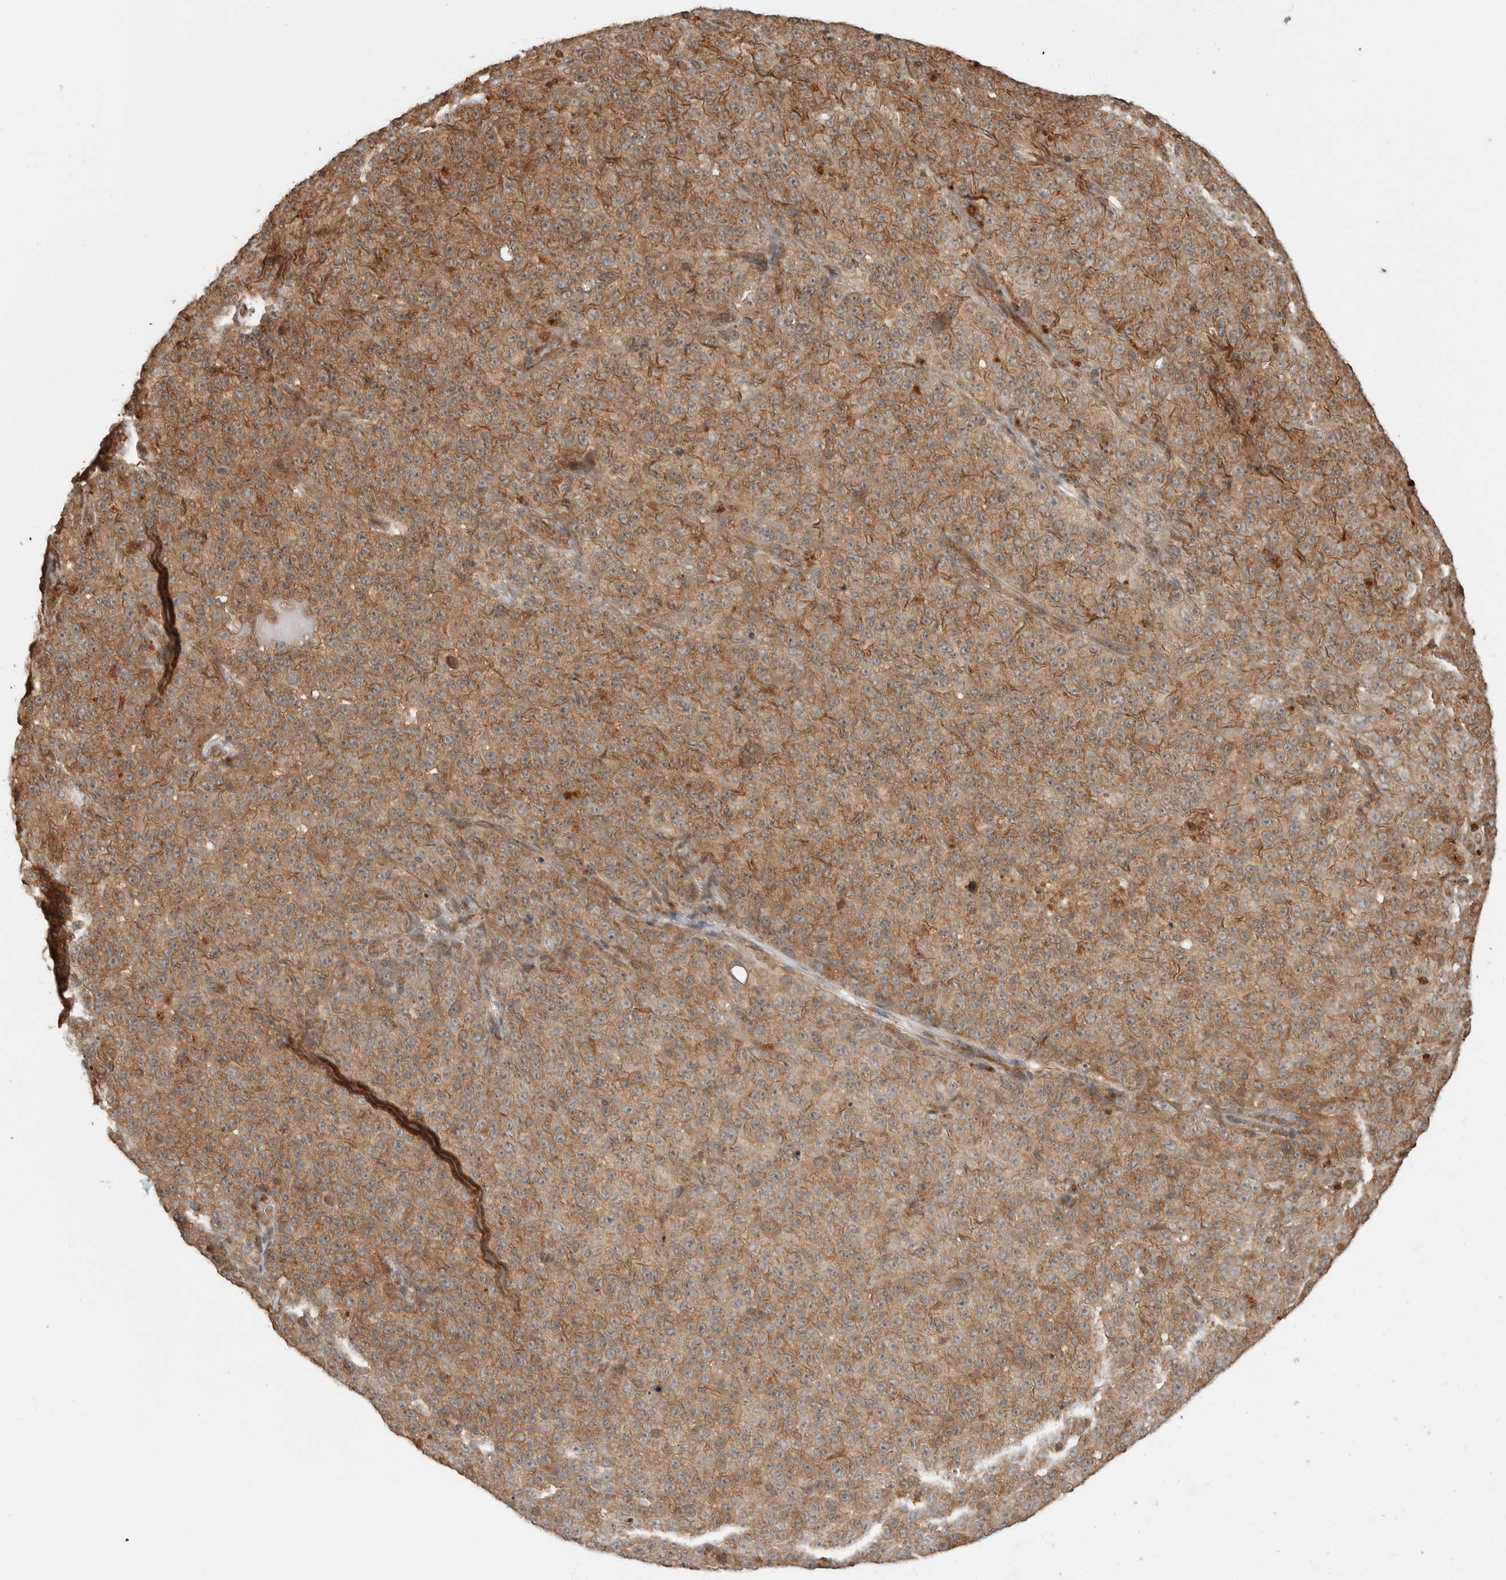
{"staining": {"intensity": "moderate", "quantity": ">75%", "location": "cytoplasmic/membranous"}, "tissue": "melanoma", "cell_type": "Tumor cells", "image_type": "cancer", "snomed": [{"axis": "morphology", "description": "Malignant melanoma, NOS"}, {"axis": "topography", "description": "Skin"}], "caption": "A brown stain highlights moderate cytoplasmic/membranous expression of a protein in human malignant melanoma tumor cells.", "gene": "OTUD6B", "patient": {"sex": "female", "age": 82}}